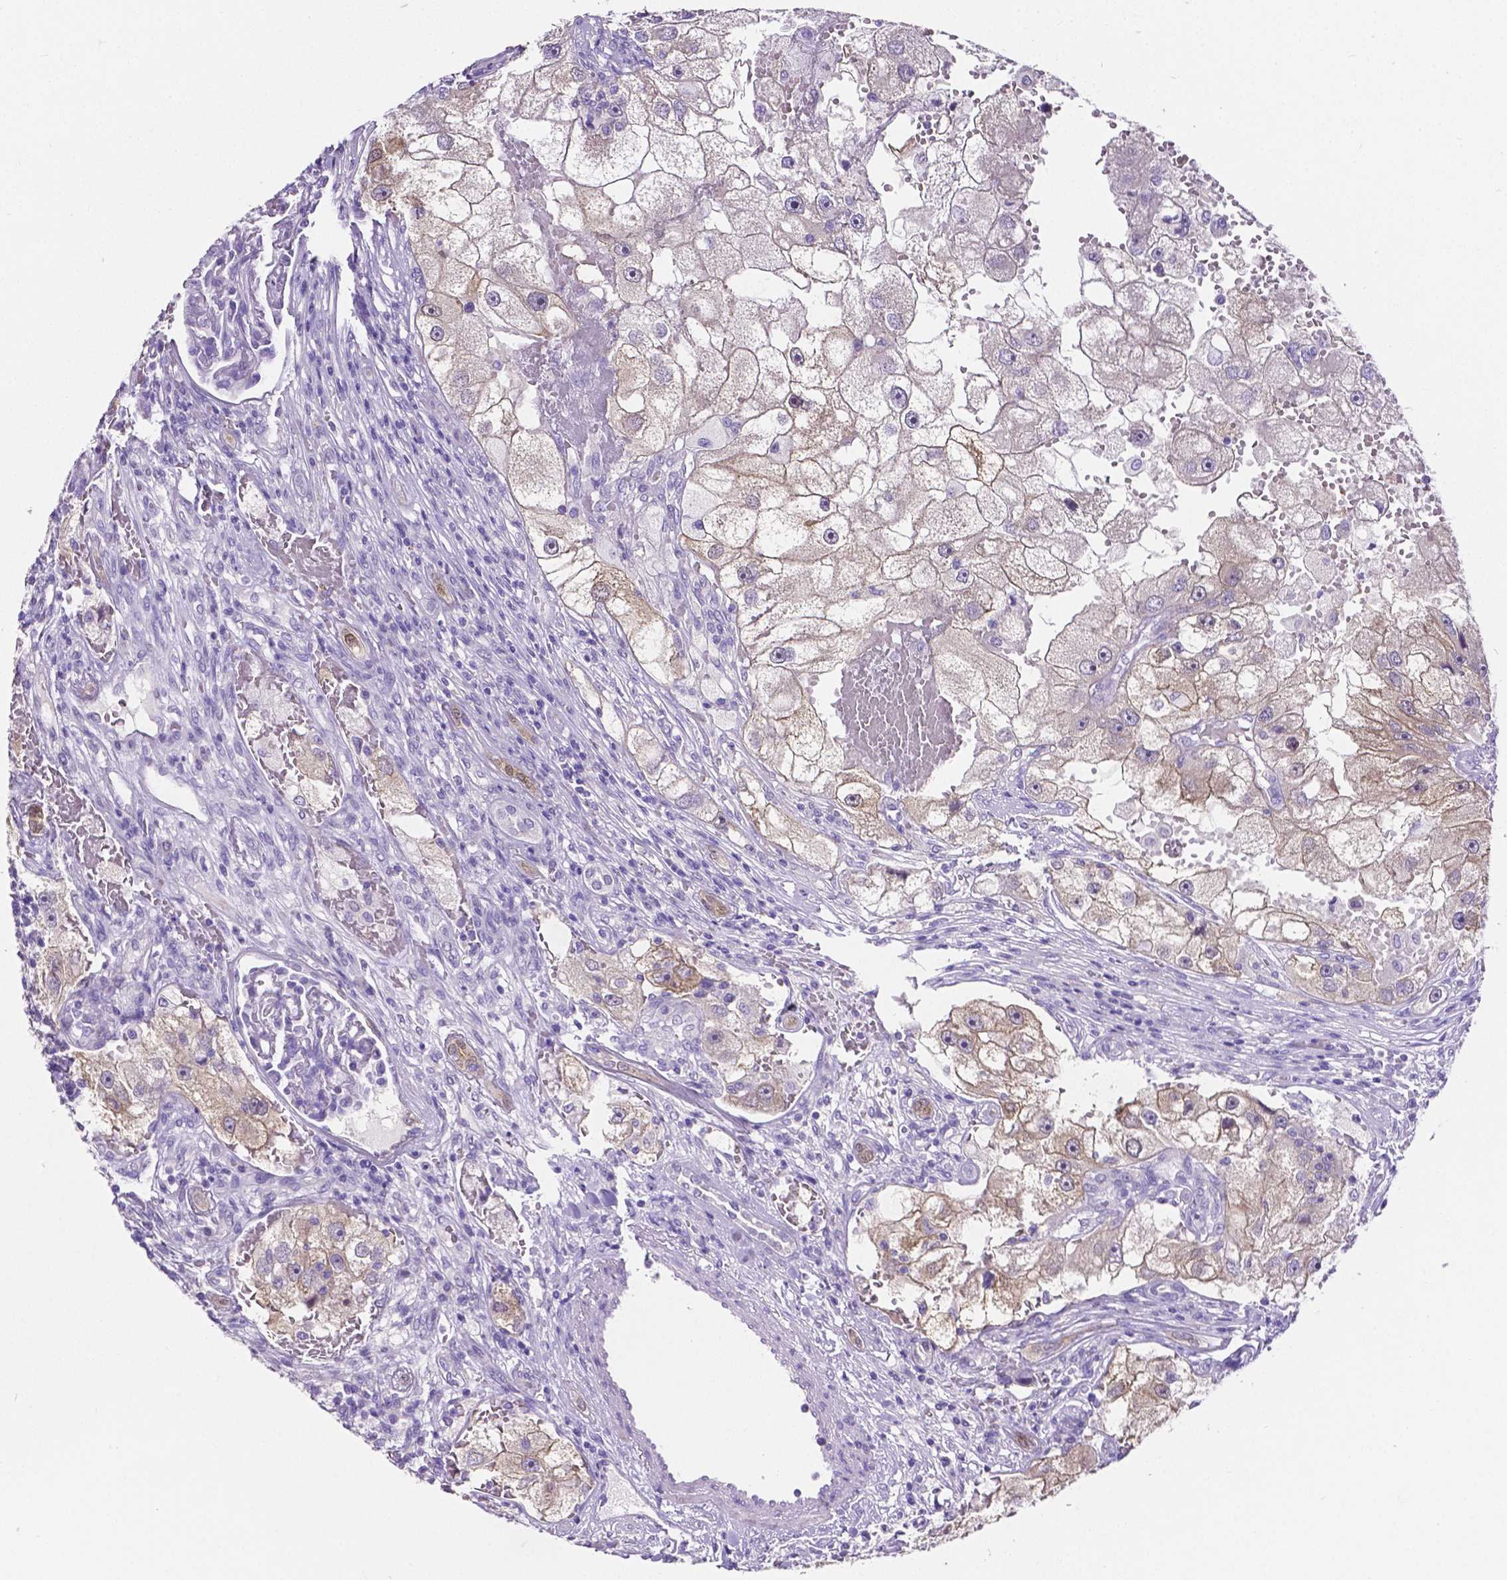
{"staining": {"intensity": "moderate", "quantity": "<25%", "location": "cytoplasmic/membranous"}, "tissue": "renal cancer", "cell_type": "Tumor cells", "image_type": "cancer", "snomed": [{"axis": "morphology", "description": "Adenocarcinoma, NOS"}, {"axis": "topography", "description": "Kidney"}], "caption": "Immunohistochemistry staining of renal adenocarcinoma, which shows low levels of moderate cytoplasmic/membranous positivity in approximately <25% of tumor cells indicating moderate cytoplasmic/membranous protein positivity. The staining was performed using DAB (3,3'-diaminobenzidine) (brown) for protein detection and nuclei were counterstained in hematoxylin (blue).", "gene": "SLC22A2", "patient": {"sex": "male", "age": 63}}